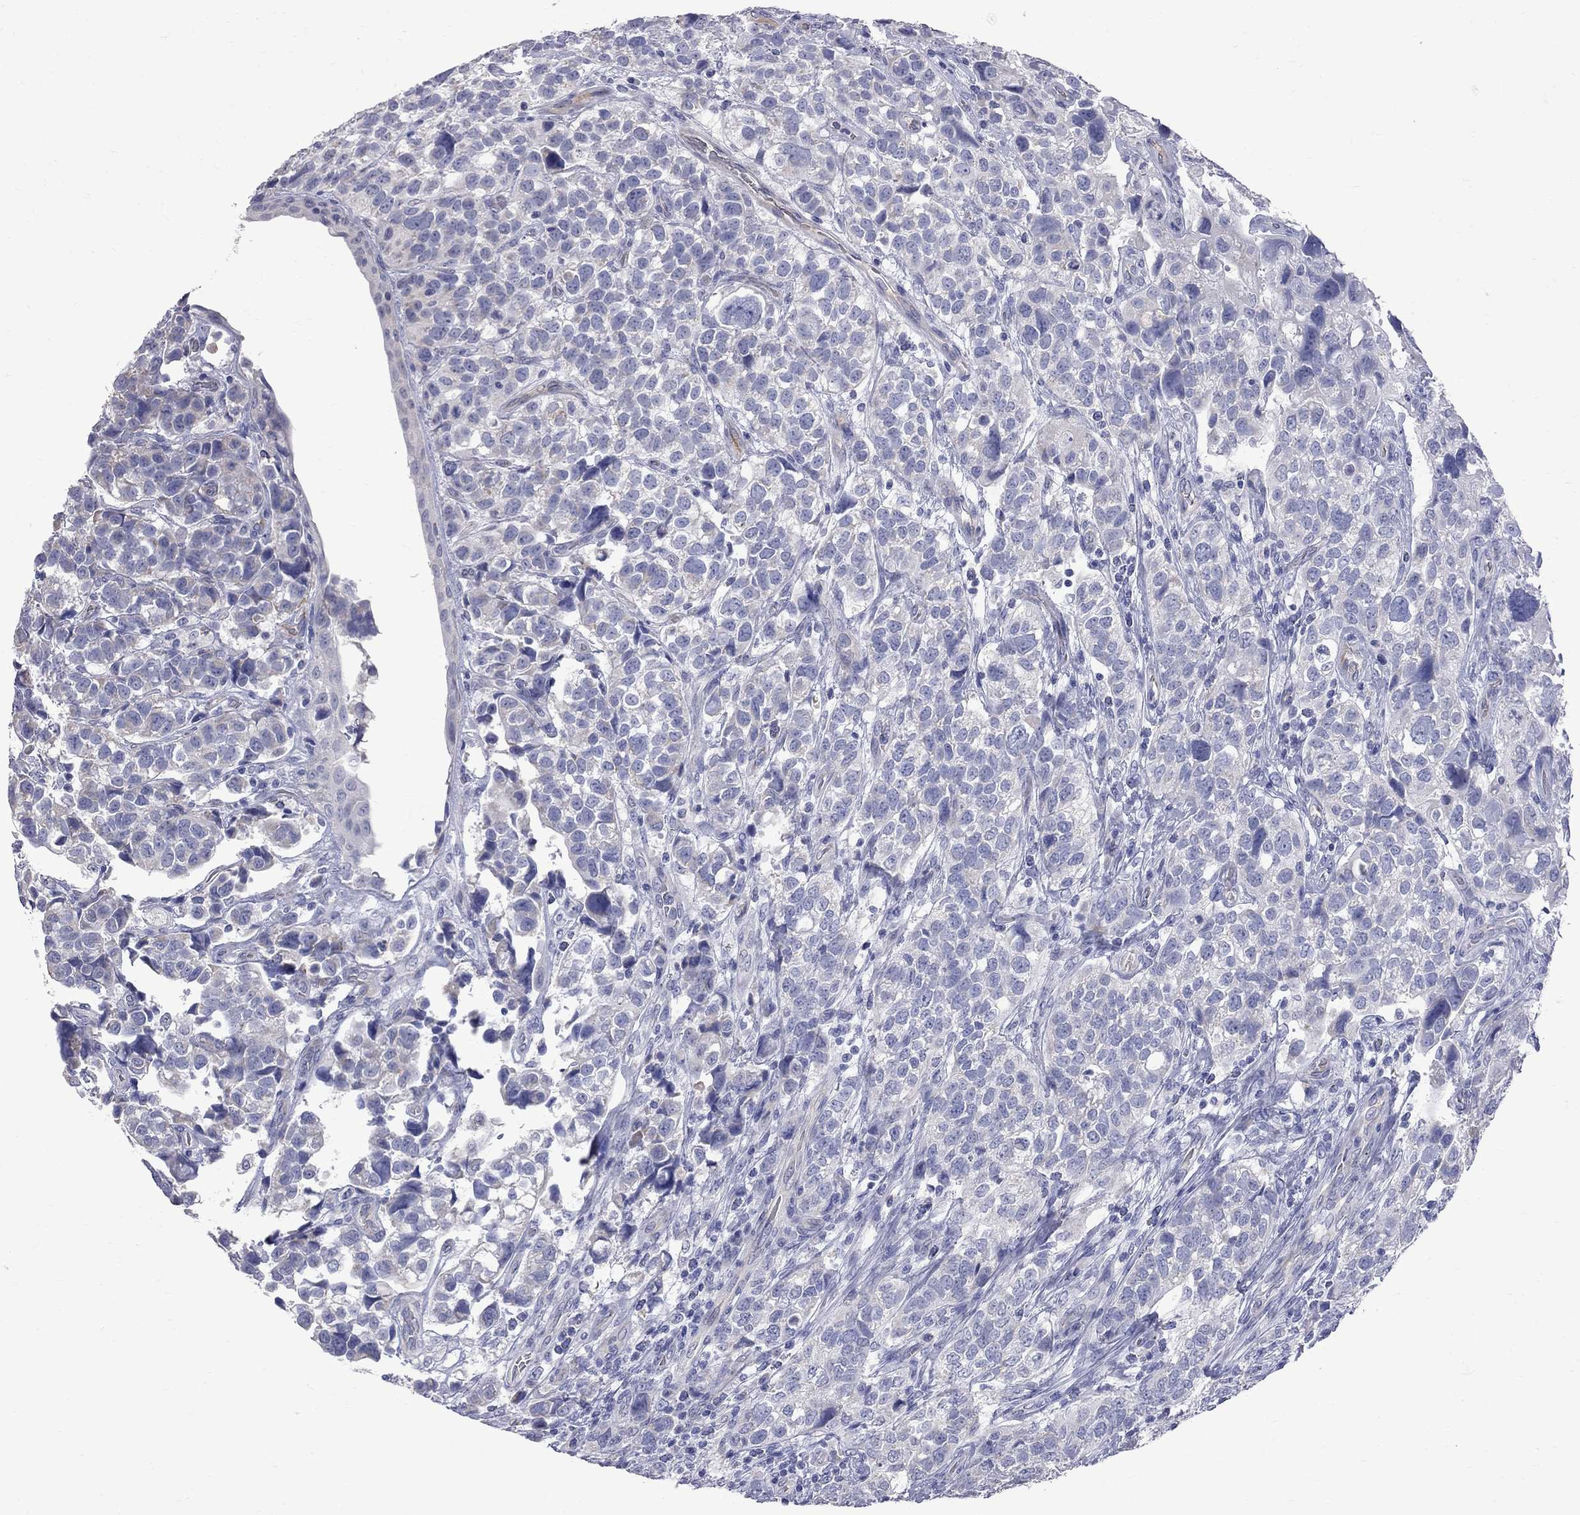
{"staining": {"intensity": "negative", "quantity": "none", "location": "none"}, "tissue": "urothelial cancer", "cell_type": "Tumor cells", "image_type": "cancer", "snomed": [{"axis": "morphology", "description": "Urothelial carcinoma, High grade"}, {"axis": "topography", "description": "Urinary bladder"}], "caption": "High magnification brightfield microscopy of urothelial cancer stained with DAB (brown) and counterstained with hematoxylin (blue): tumor cells show no significant positivity. Brightfield microscopy of immunohistochemistry (IHC) stained with DAB (brown) and hematoxylin (blue), captured at high magnification.", "gene": "KCND2", "patient": {"sex": "female", "age": 58}}